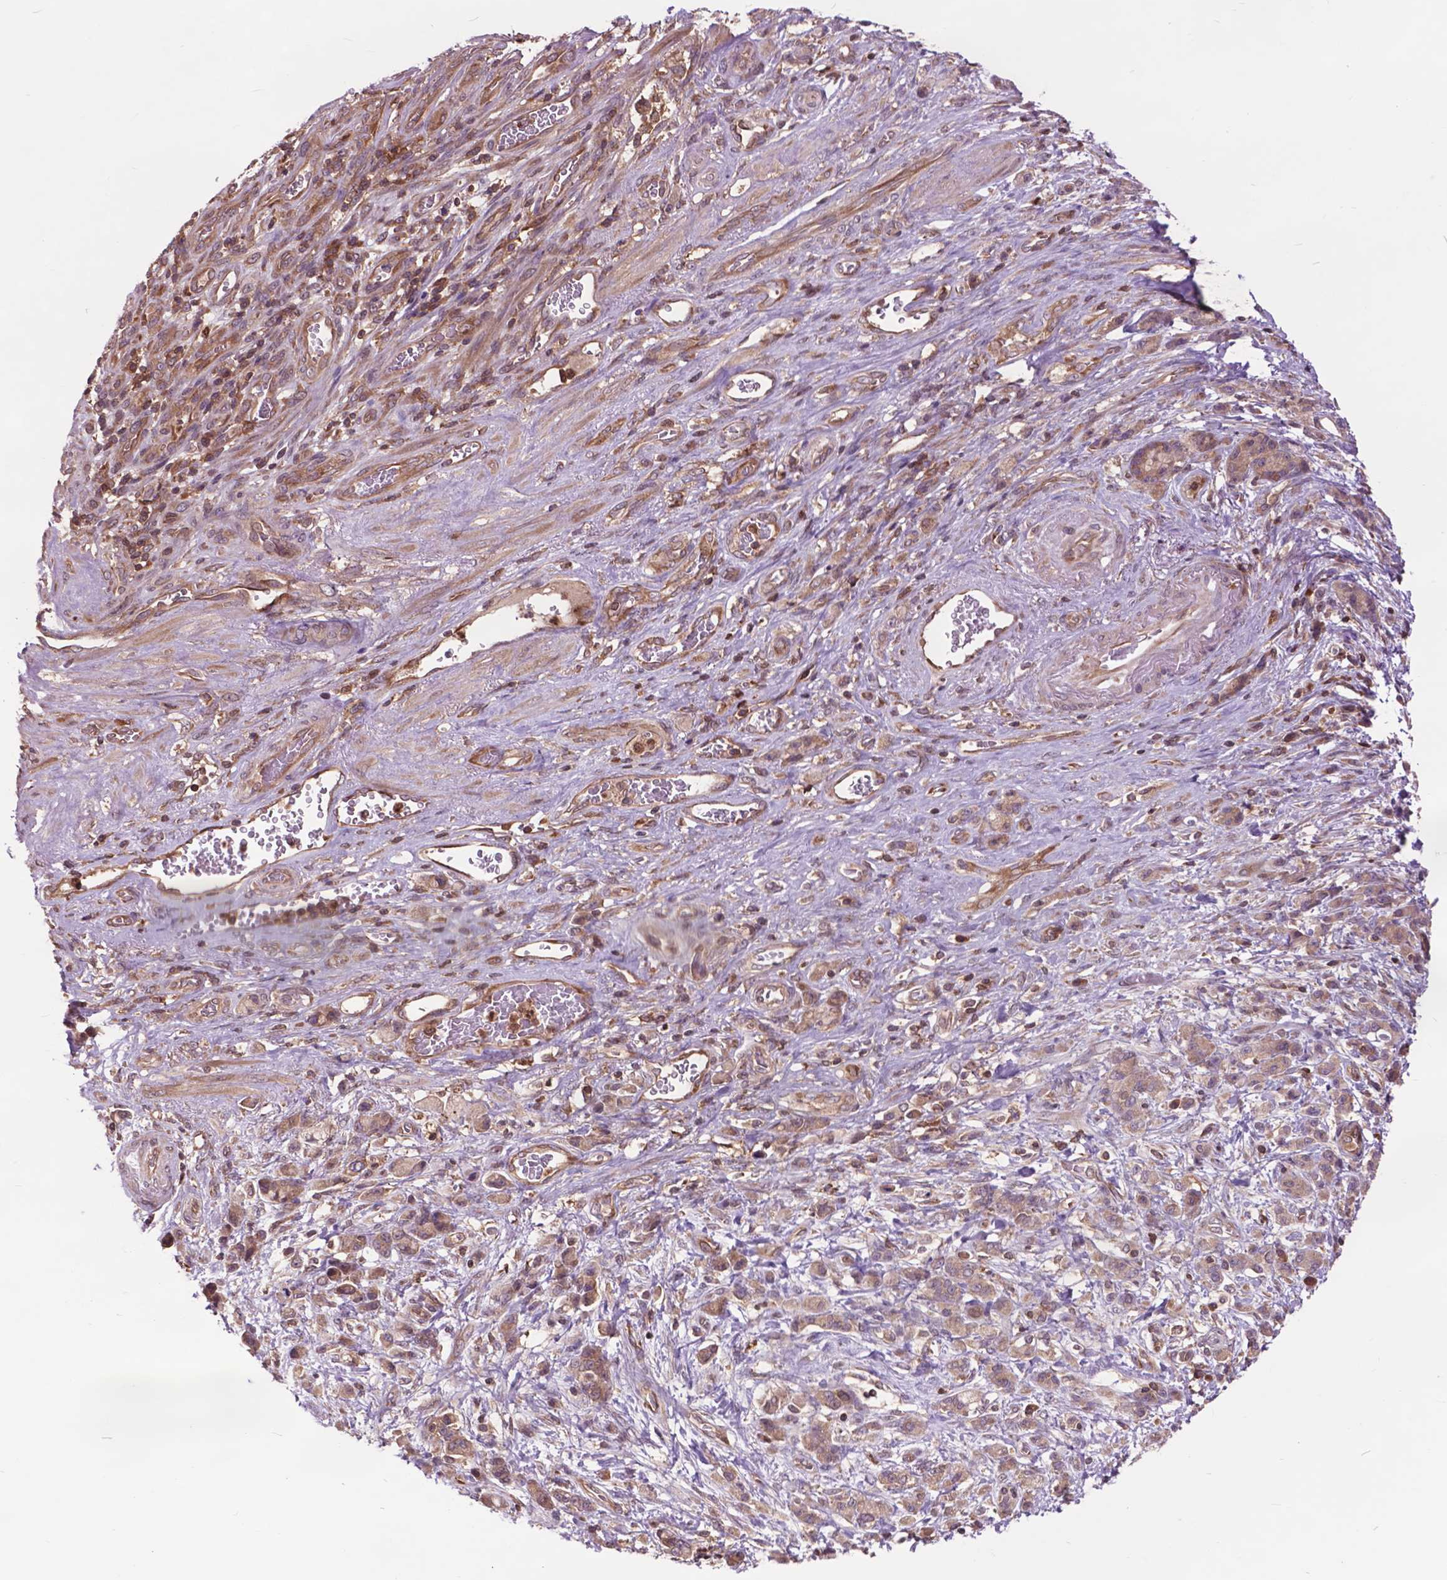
{"staining": {"intensity": "weak", "quantity": ">75%", "location": "cytoplasmic/membranous"}, "tissue": "stomach cancer", "cell_type": "Tumor cells", "image_type": "cancer", "snomed": [{"axis": "morphology", "description": "Adenocarcinoma, NOS"}, {"axis": "topography", "description": "Stomach"}], "caption": "Stomach cancer (adenocarcinoma) tissue demonstrates weak cytoplasmic/membranous expression in about >75% of tumor cells", "gene": "ARAF", "patient": {"sex": "male", "age": 77}}